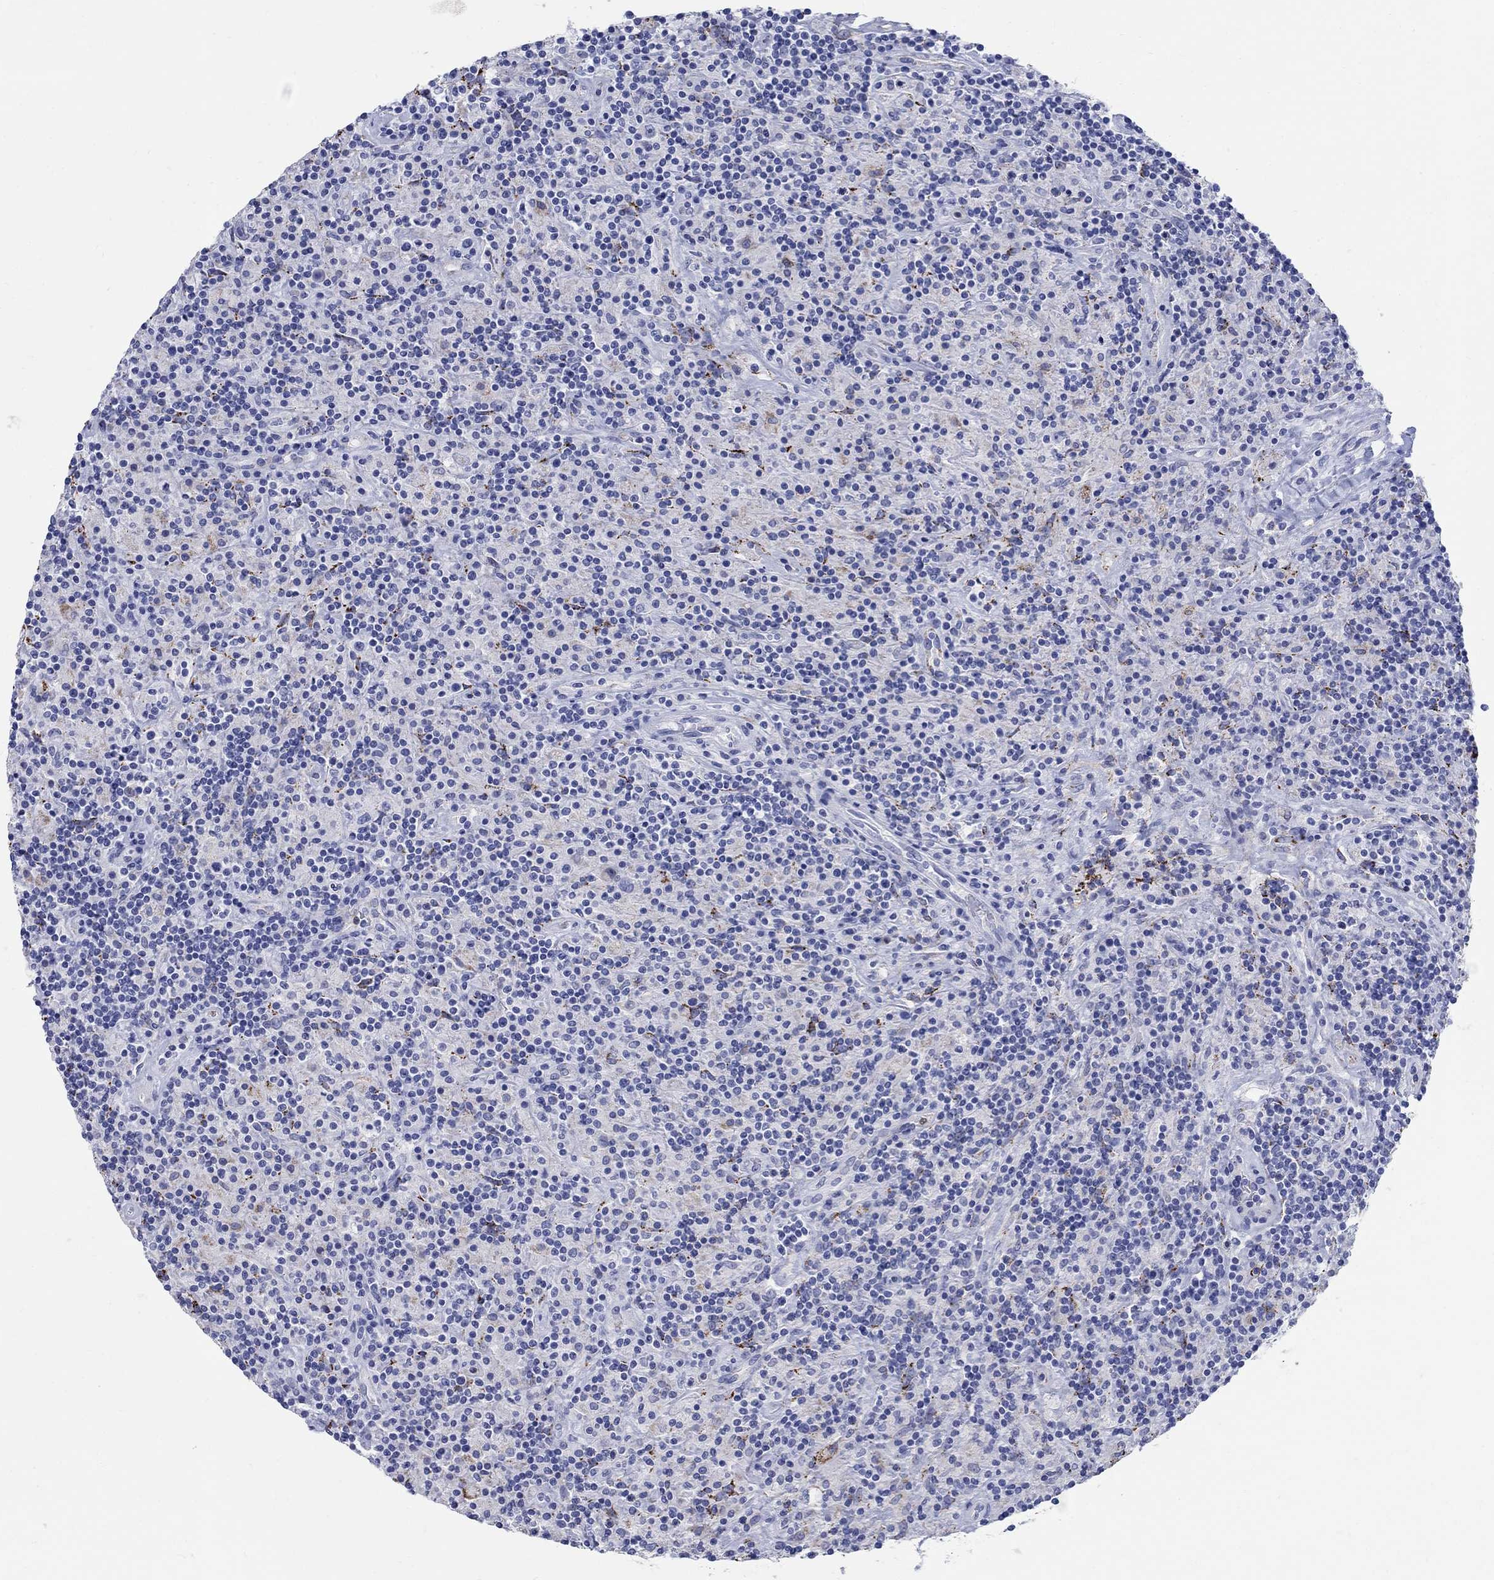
{"staining": {"intensity": "negative", "quantity": "none", "location": "none"}, "tissue": "lymphoma", "cell_type": "Tumor cells", "image_type": "cancer", "snomed": [{"axis": "morphology", "description": "Hodgkin's disease, NOS"}, {"axis": "topography", "description": "Lymph node"}], "caption": "Protein analysis of lymphoma displays no significant positivity in tumor cells. The staining is performed using DAB brown chromogen with nuclei counter-stained in using hematoxylin.", "gene": "AKR1C2", "patient": {"sex": "male", "age": 70}}